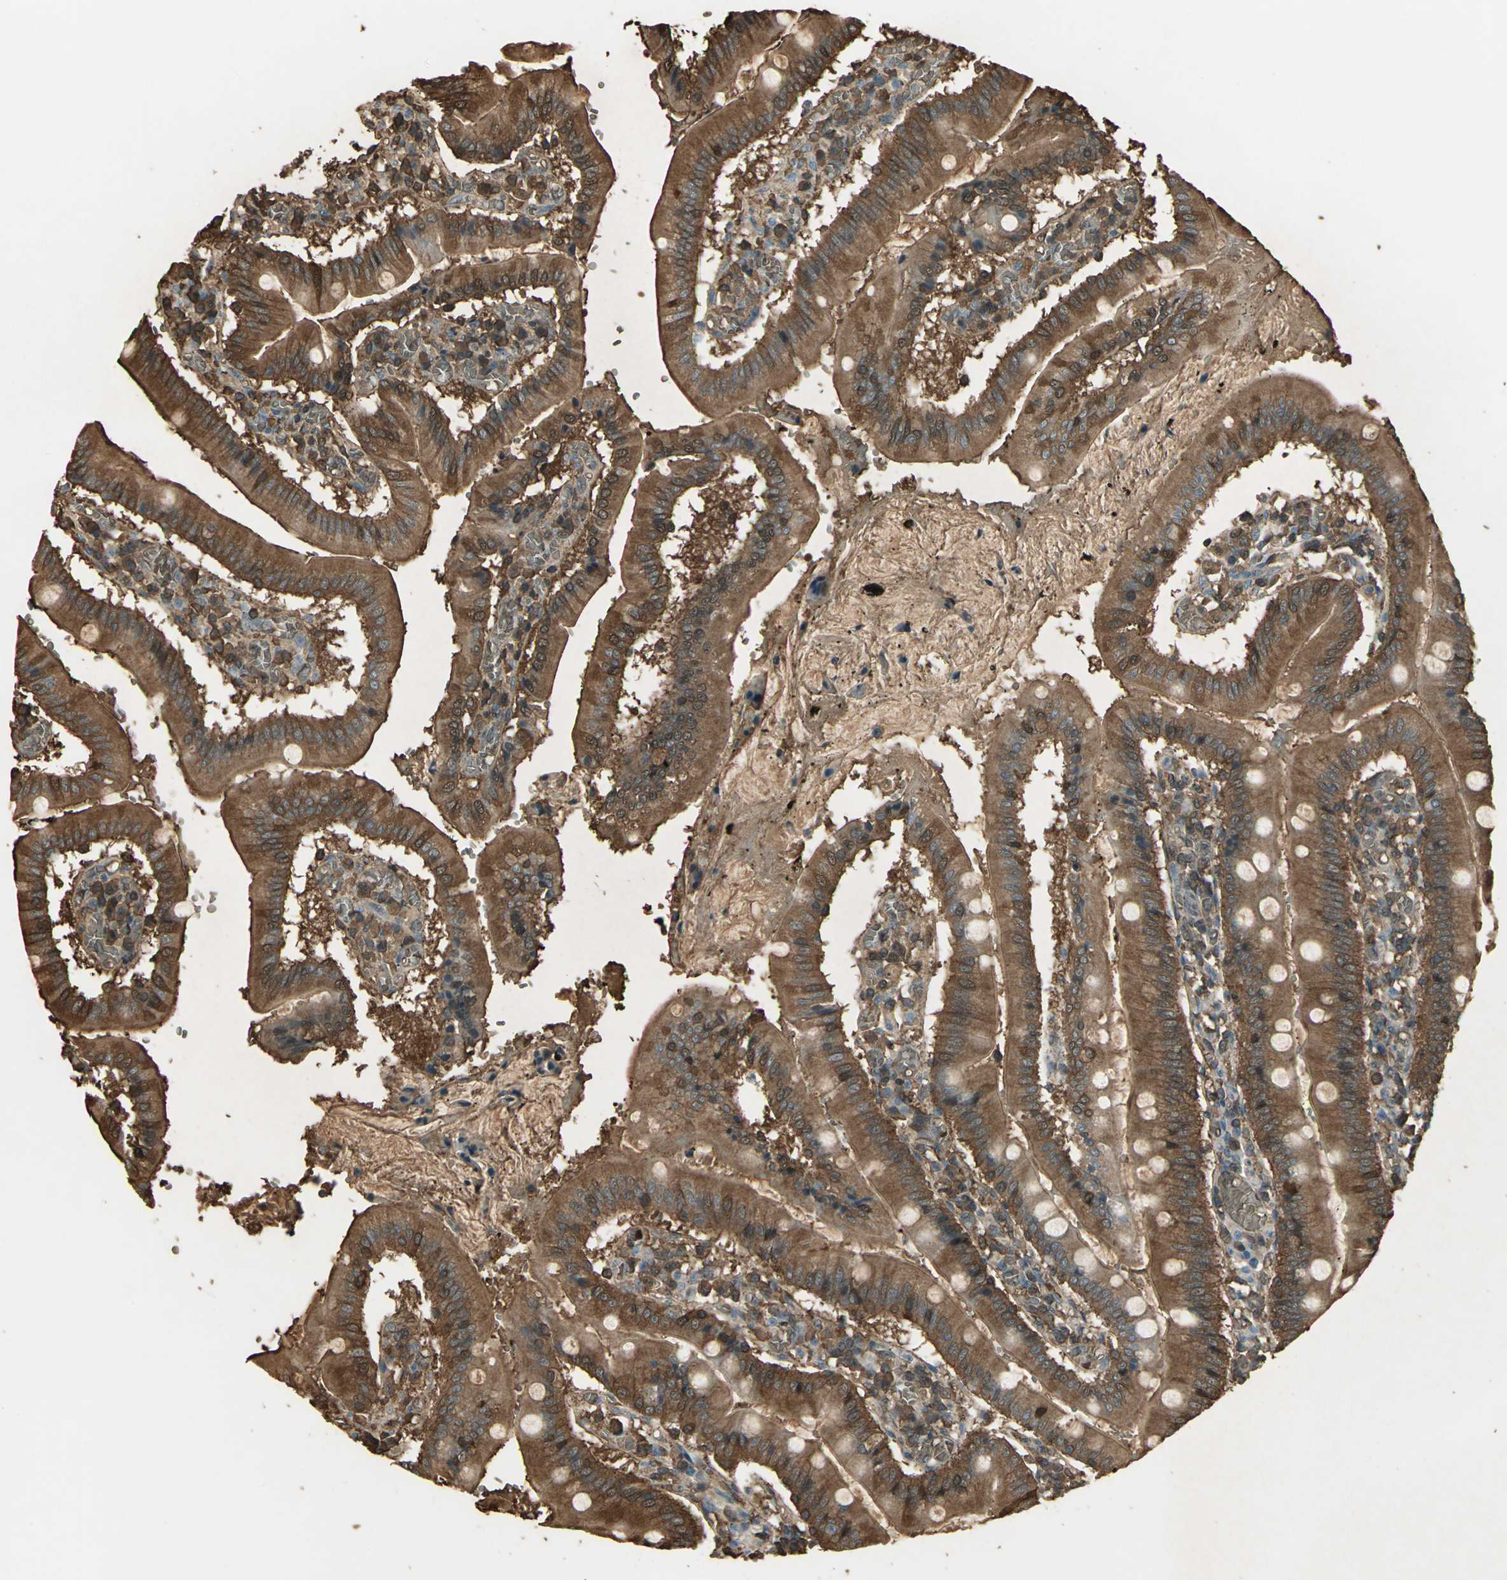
{"staining": {"intensity": "strong", "quantity": ">75%", "location": "cytoplasmic/membranous,nuclear"}, "tissue": "small intestine", "cell_type": "Glandular cells", "image_type": "normal", "snomed": [{"axis": "morphology", "description": "Normal tissue, NOS"}, {"axis": "topography", "description": "Small intestine"}], "caption": "Normal small intestine shows strong cytoplasmic/membranous,nuclear positivity in about >75% of glandular cells.", "gene": "DDAH1", "patient": {"sex": "male", "age": 71}}